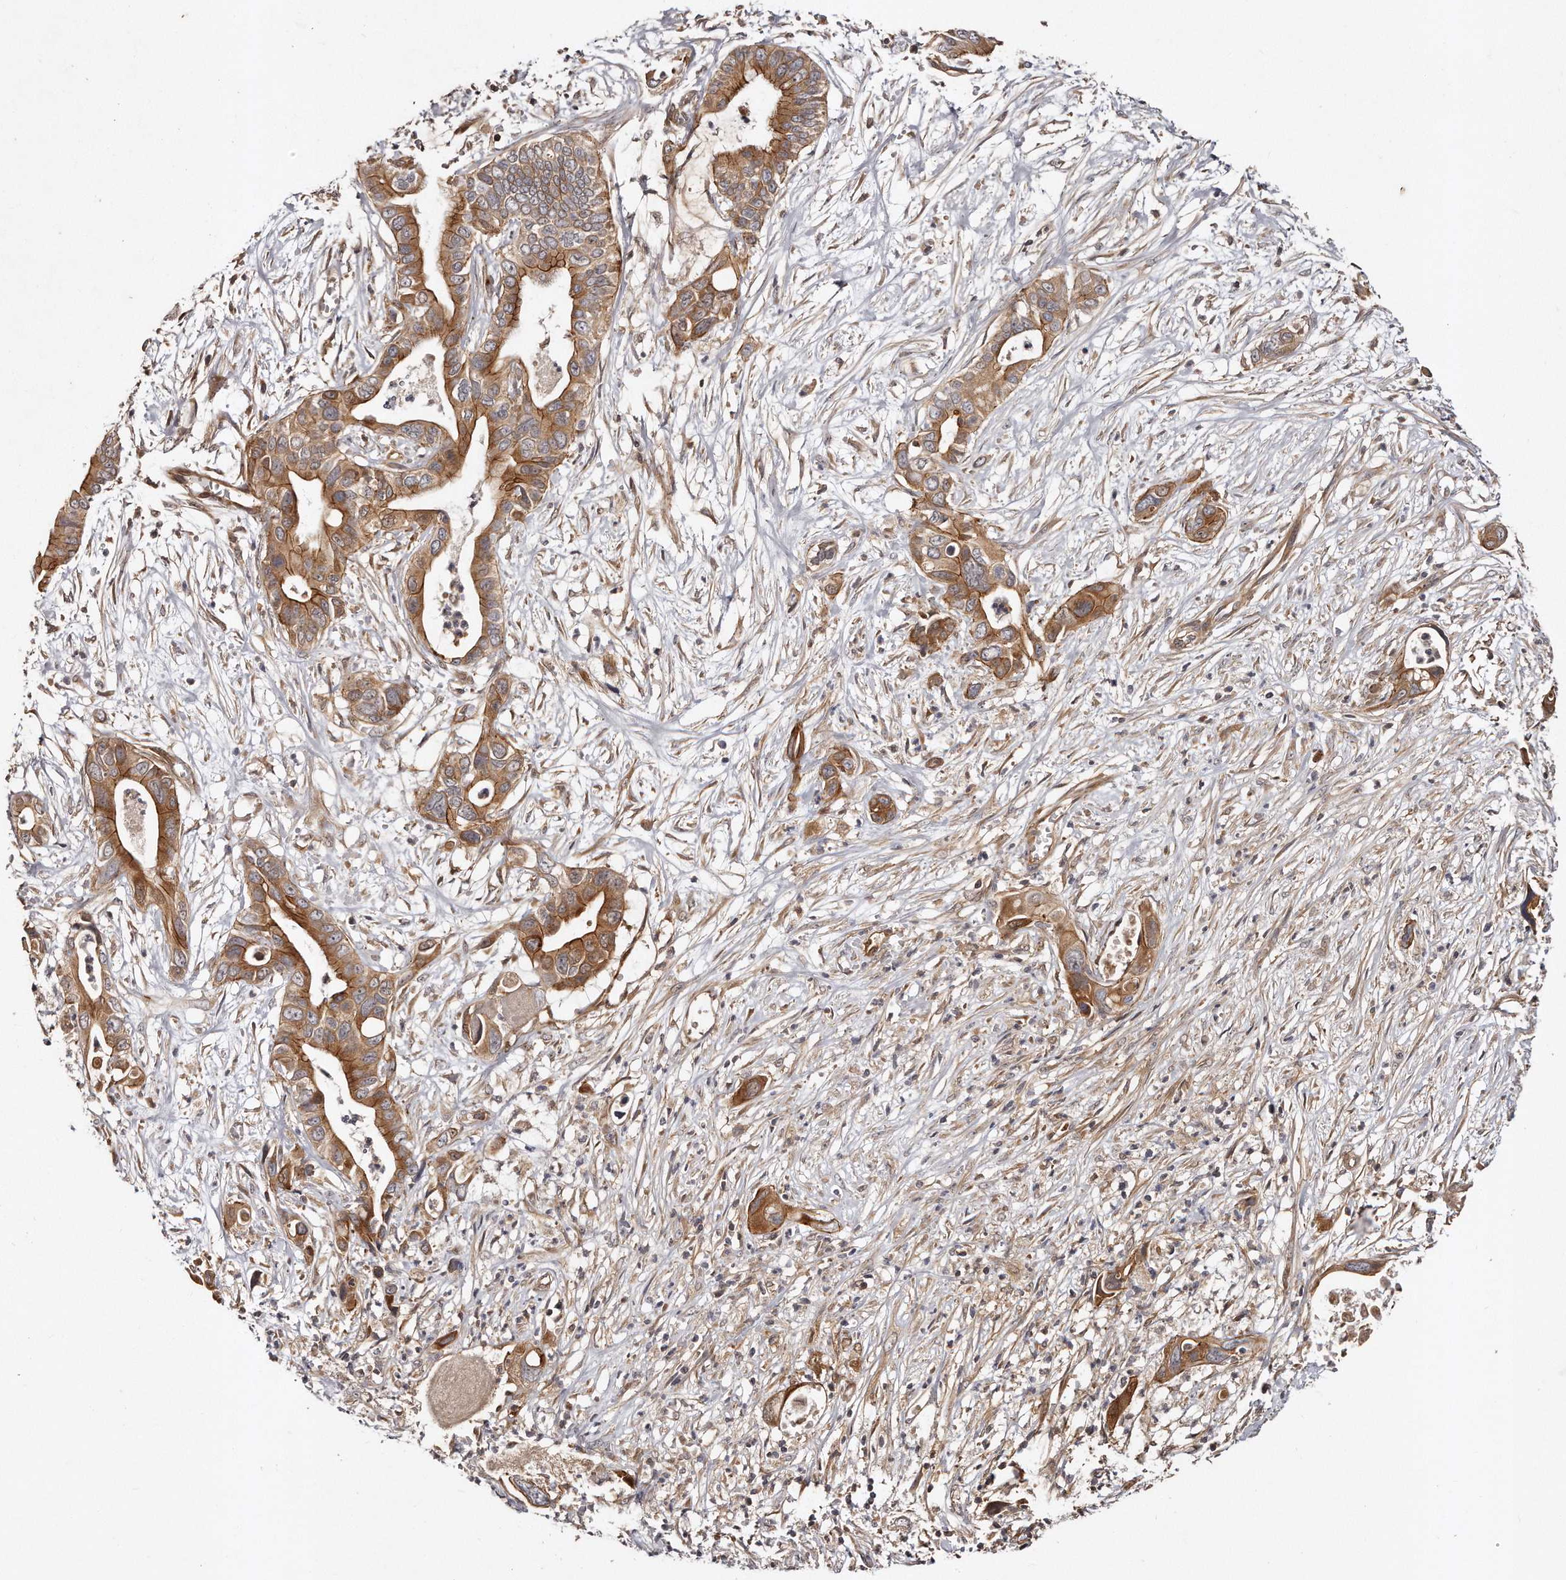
{"staining": {"intensity": "strong", "quantity": ">75%", "location": "cytoplasmic/membranous"}, "tissue": "pancreatic cancer", "cell_type": "Tumor cells", "image_type": "cancer", "snomed": [{"axis": "morphology", "description": "Adenocarcinoma, NOS"}, {"axis": "topography", "description": "Pancreas"}], "caption": "Human pancreatic cancer (adenocarcinoma) stained for a protein (brown) displays strong cytoplasmic/membranous positive positivity in approximately >75% of tumor cells.", "gene": "GBP4", "patient": {"sex": "male", "age": 66}}